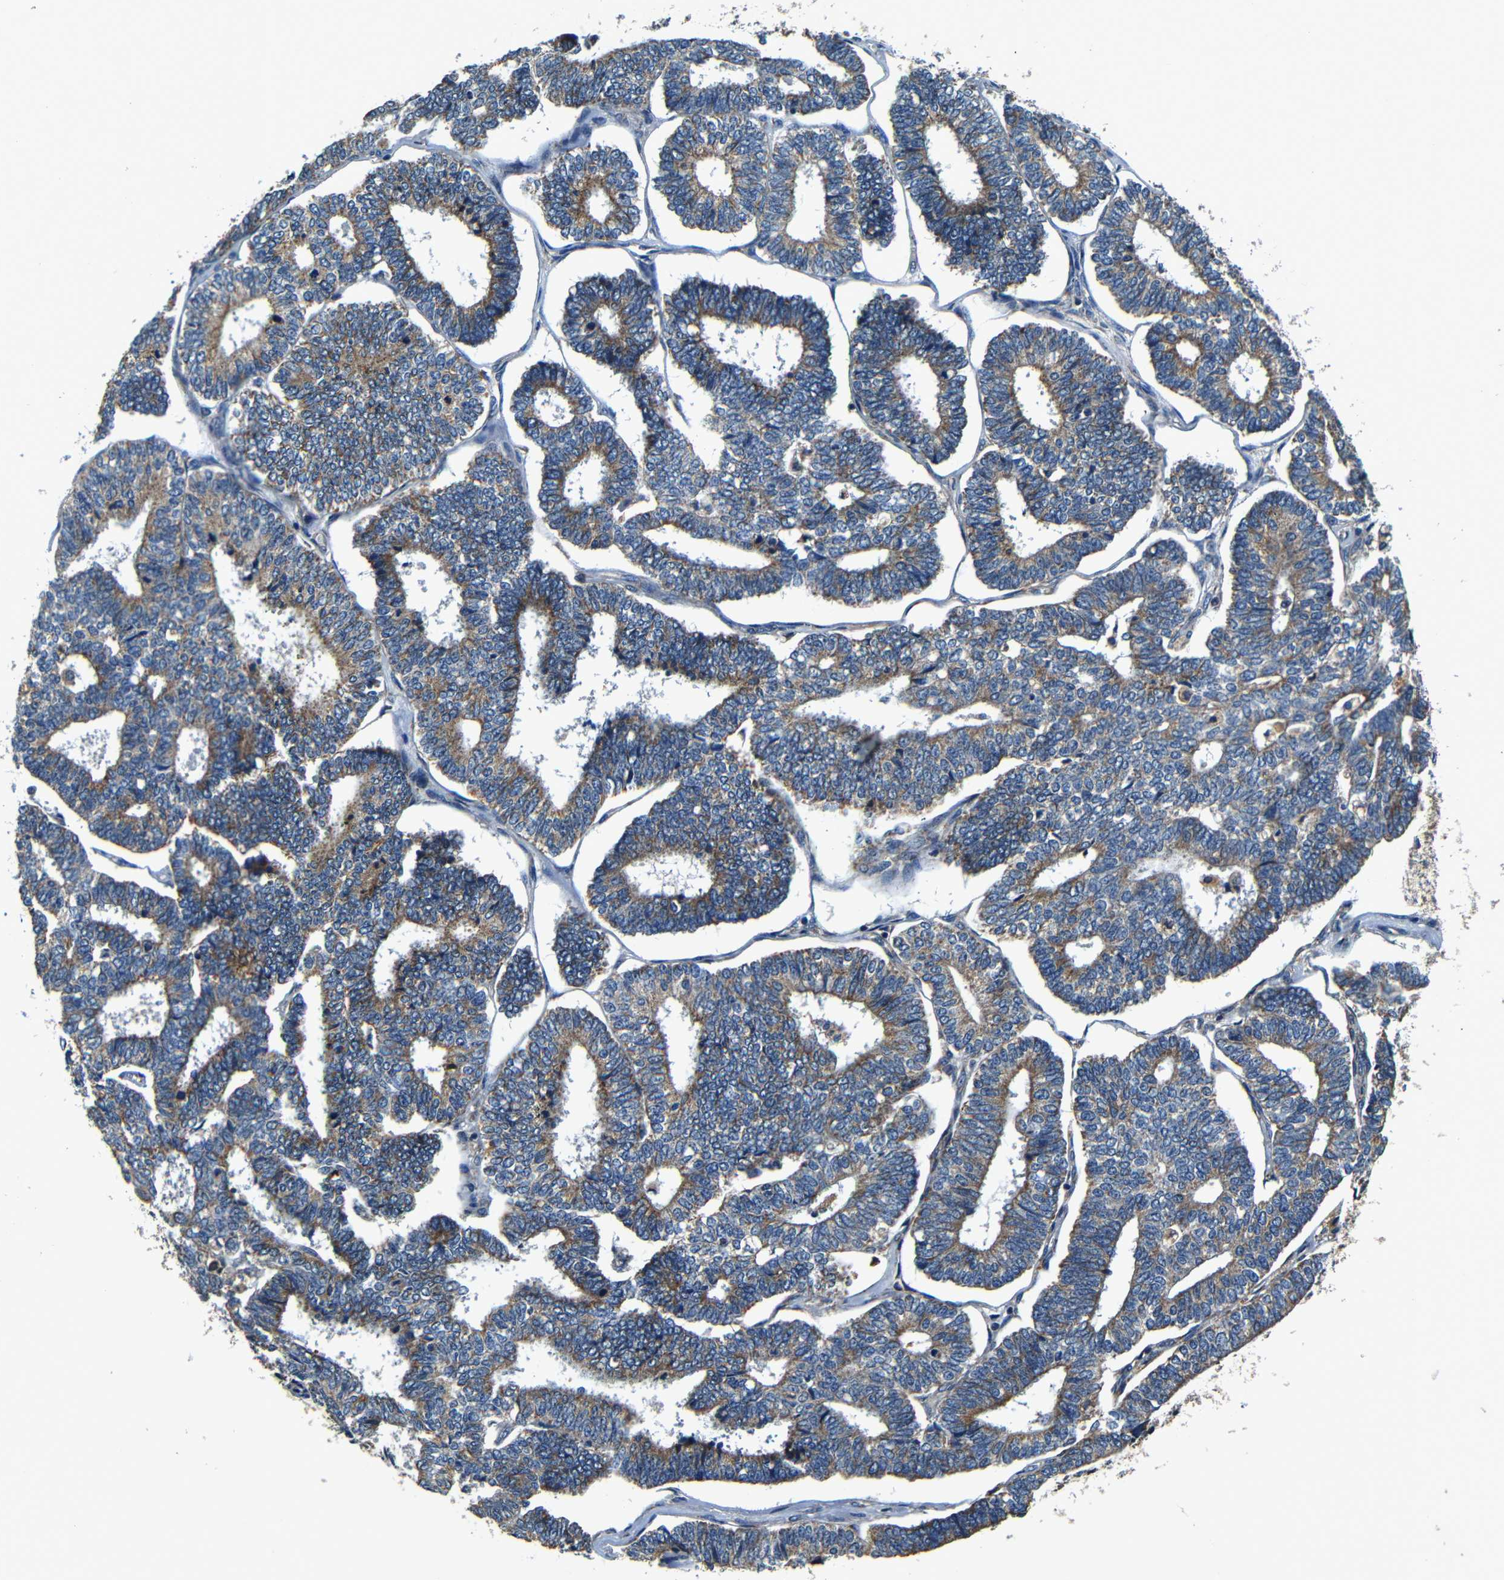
{"staining": {"intensity": "moderate", "quantity": ">75%", "location": "cytoplasmic/membranous"}, "tissue": "endometrial cancer", "cell_type": "Tumor cells", "image_type": "cancer", "snomed": [{"axis": "morphology", "description": "Adenocarcinoma, NOS"}, {"axis": "topography", "description": "Endometrium"}], "caption": "This histopathology image reveals adenocarcinoma (endometrial) stained with IHC to label a protein in brown. The cytoplasmic/membranous of tumor cells show moderate positivity for the protein. Nuclei are counter-stained blue.", "gene": "MTX1", "patient": {"sex": "female", "age": 70}}